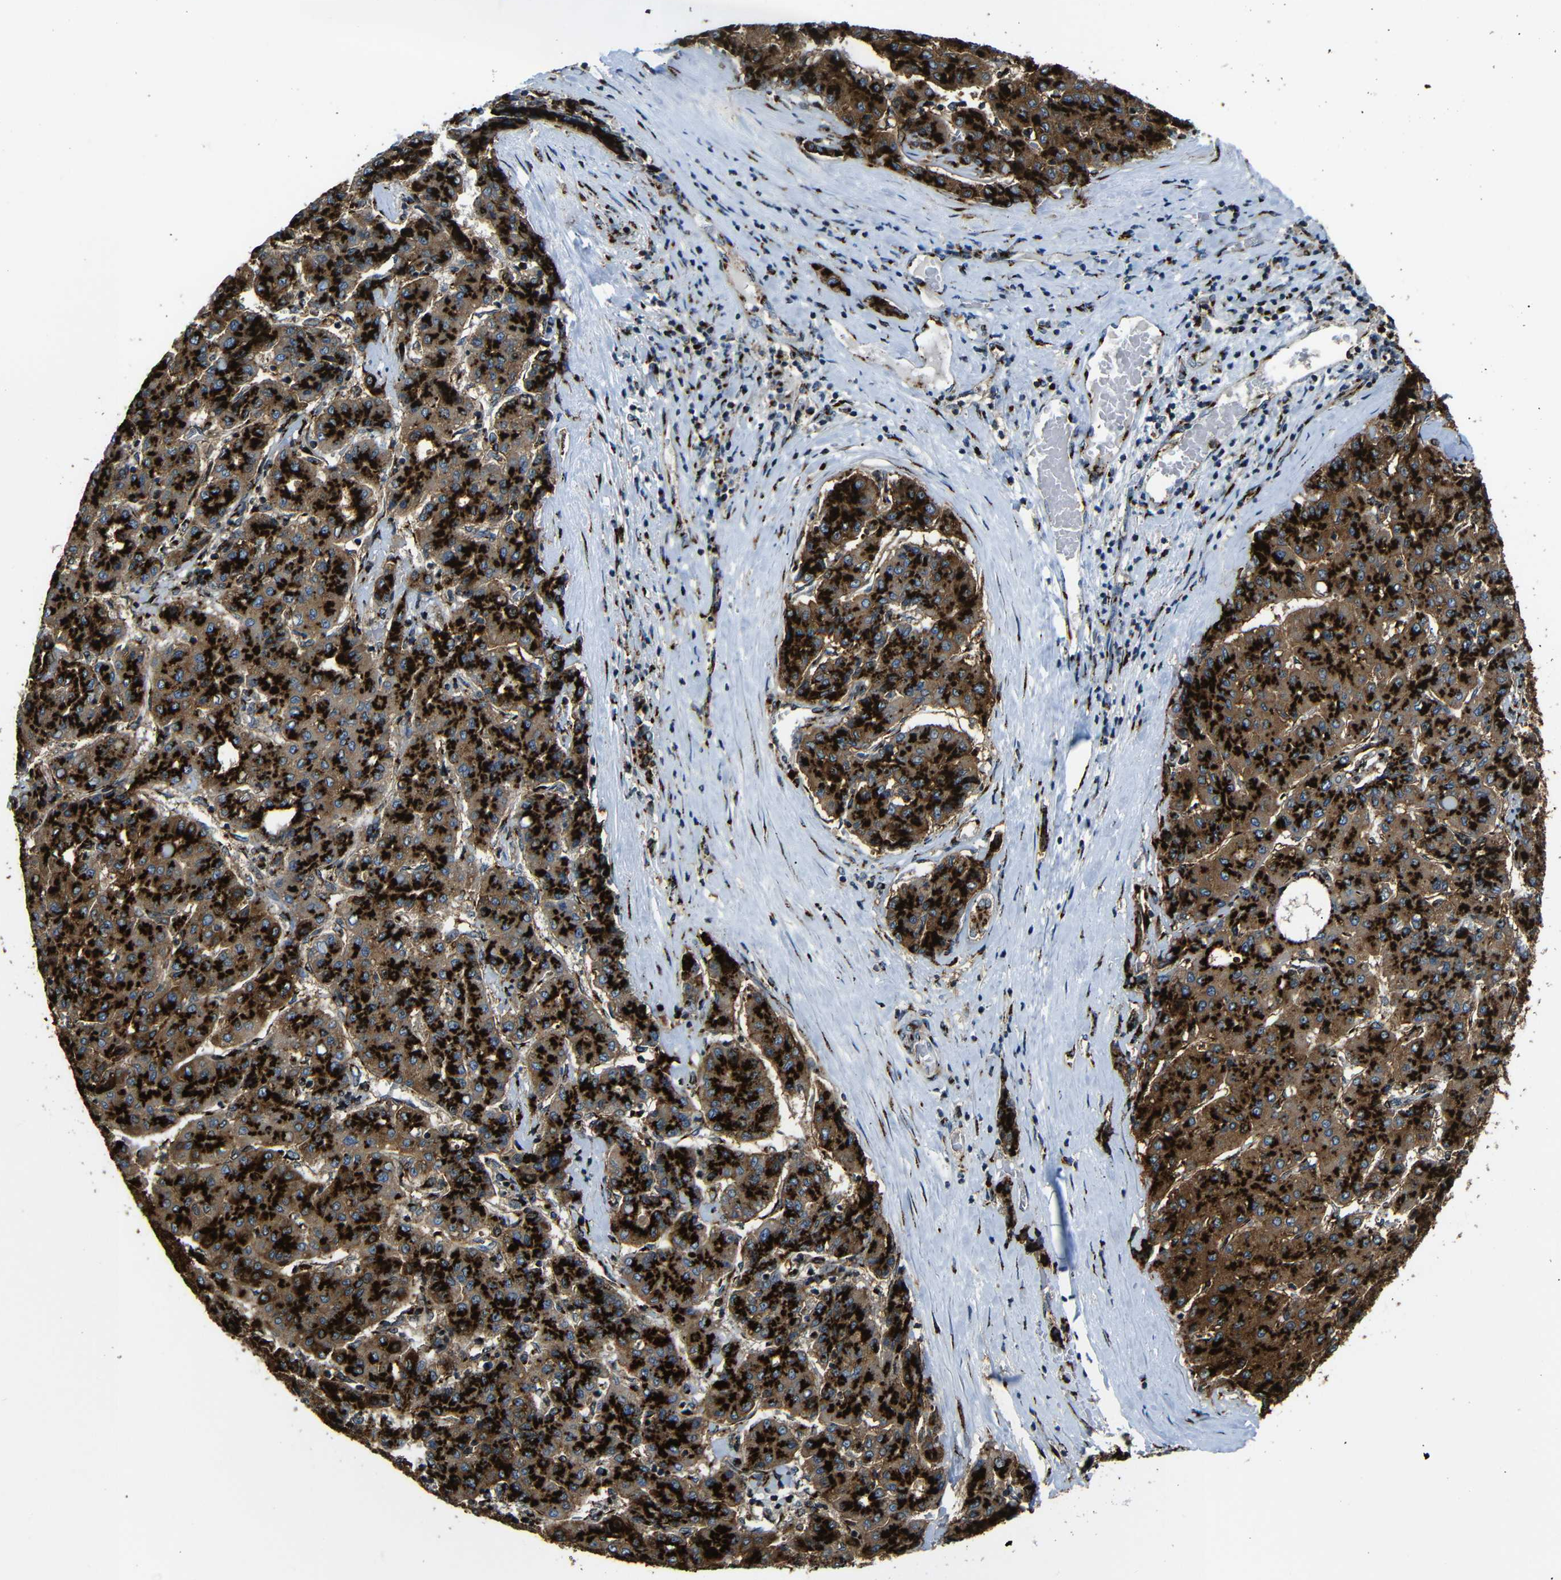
{"staining": {"intensity": "strong", "quantity": ">75%", "location": "cytoplasmic/membranous"}, "tissue": "liver cancer", "cell_type": "Tumor cells", "image_type": "cancer", "snomed": [{"axis": "morphology", "description": "Carcinoma, Hepatocellular, NOS"}, {"axis": "topography", "description": "Liver"}], "caption": "Brown immunohistochemical staining in hepatocellular carcinoma (liver) reveals strong cytoplasmic/membranous positivity in about >75% of tumor cells. (DAB (3,3'-diaminobenzidine) = brown stain, brightfield microscopy at high magnification).", "gene": "TGOLN2", "patient": {"sex": "male", "age": 65}}